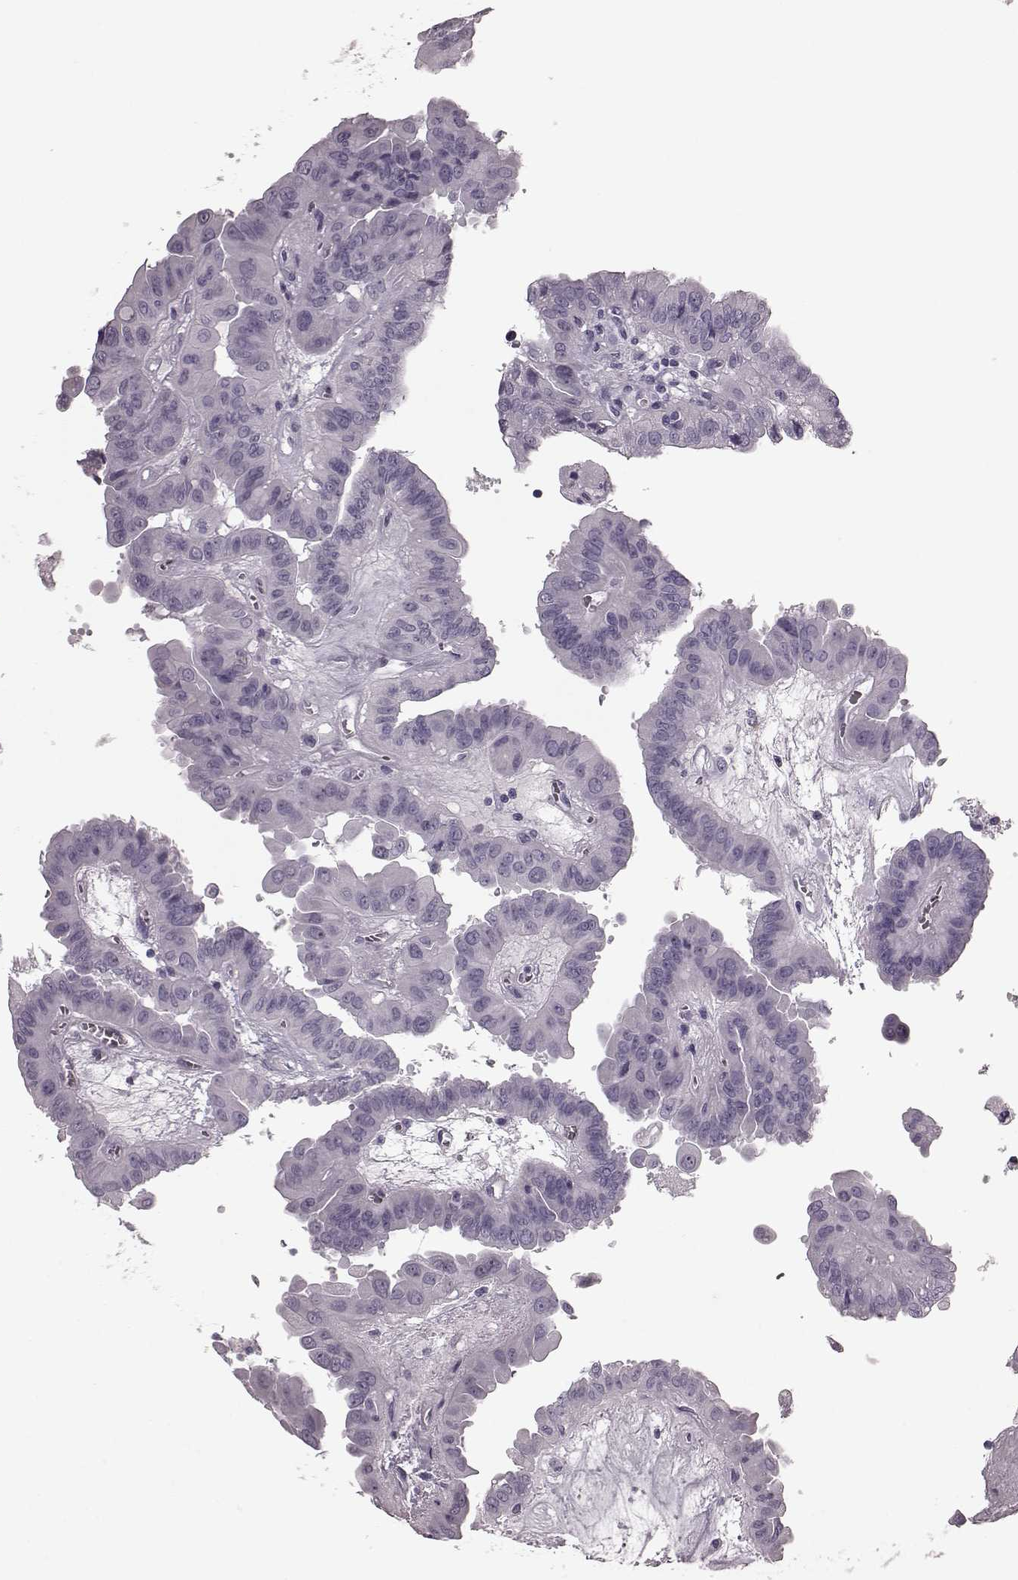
{"staining": {"intensity": "negative", "quantity": "none", "location": "none"}, "tissue": "thyroid cancer", "cell_type": "Tumor cells", "image_type": "cancer", "snomed": [{"axis": "morphology", "description": "Papillary adenocarcinoma, NOS"}, {"axis": "topography", "description": "Thyroid gland"}], "caption": "DAB immunohistochemical staining of human thyroid cancer (papillary adenocarcinoma) exhibits no significant expression in tumor cells. (DAB IHC visualized using brightfield microscopy, high magnification).", "gene": "CST7", "patient": {"sex": "female", "age": 37}}